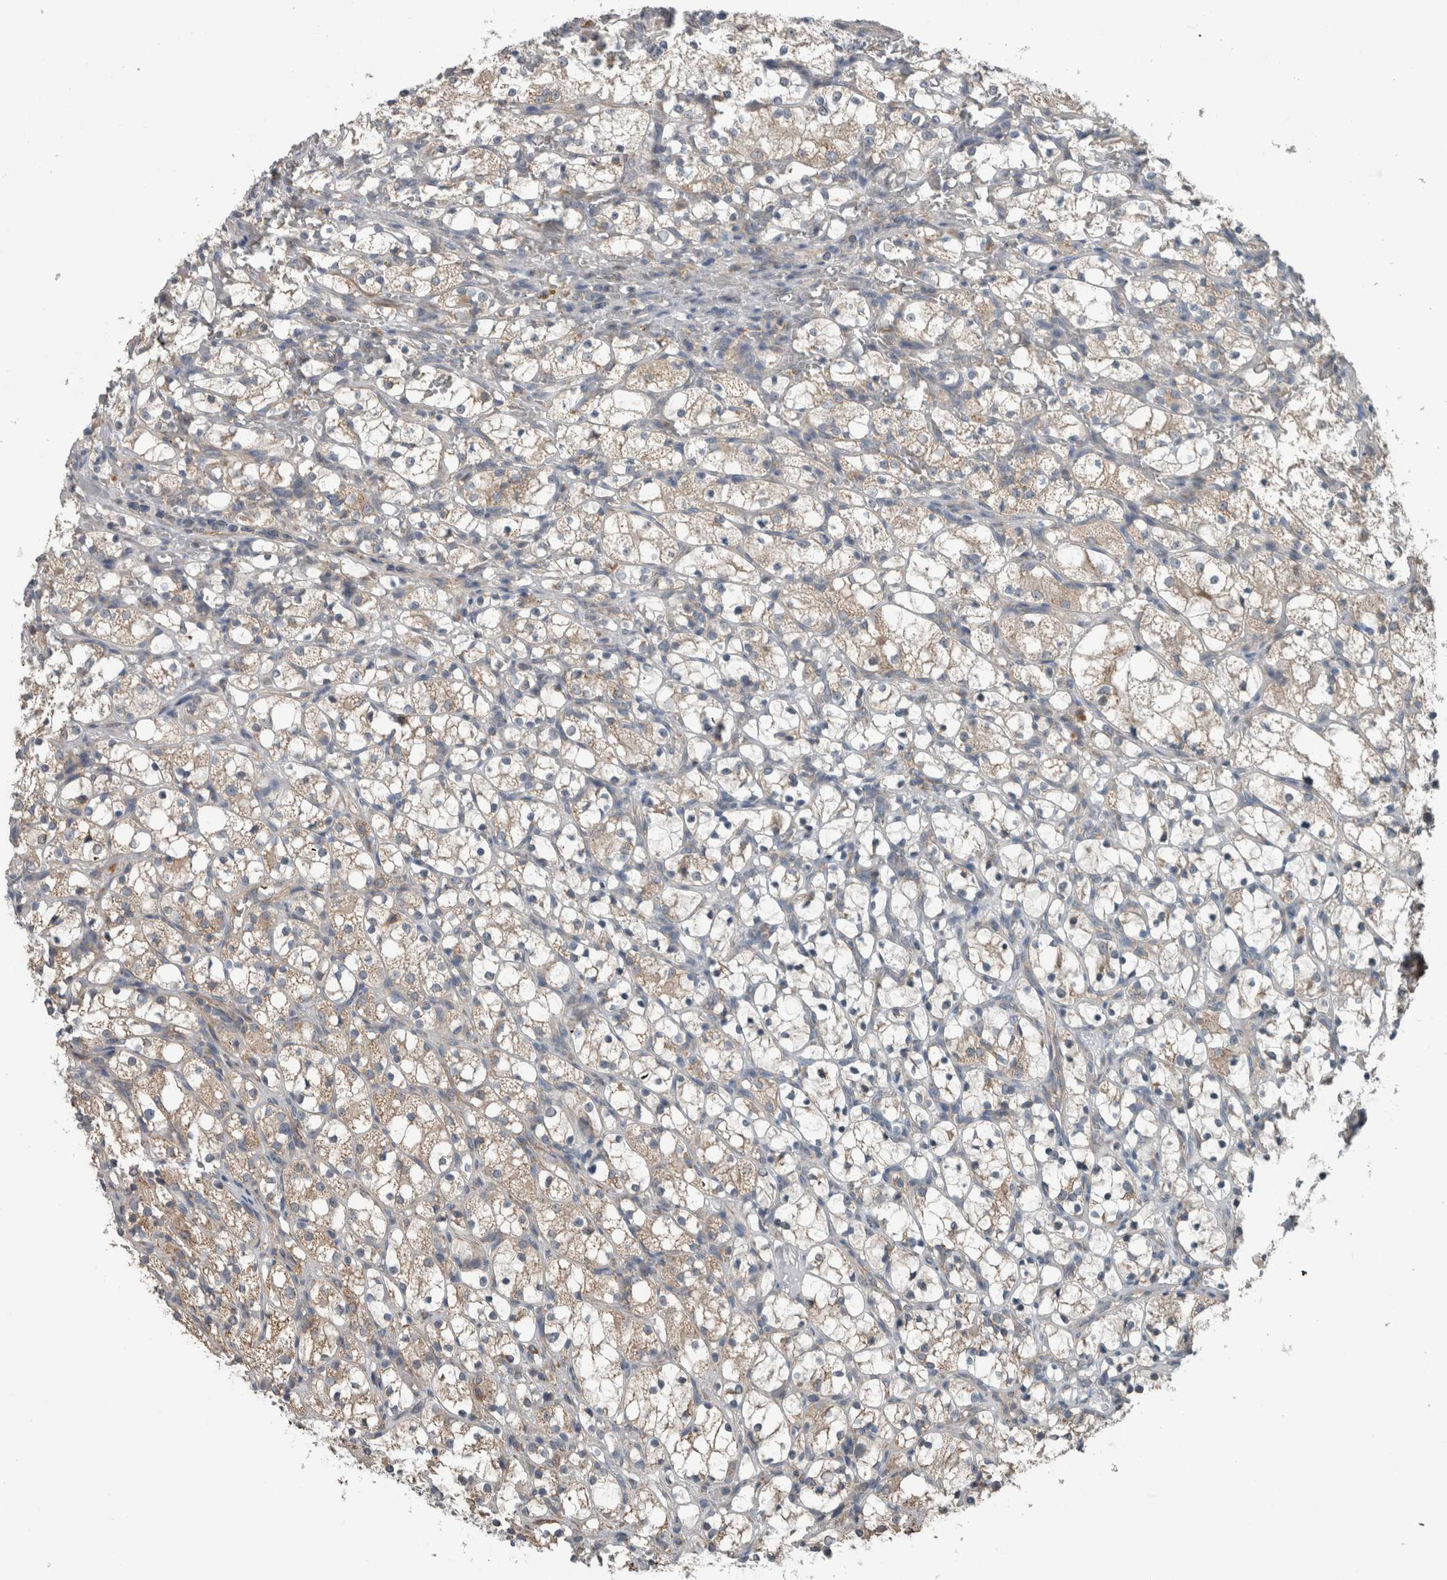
{"staining": {"intensity": "weak", "quantity": "<25%", "location": "cytoplasmic/membranous"}, "tissue": "renal cancer", "cell_type": "Tumor cells", "image_type": "cancer", "snomed": [{"axis": "morphology", "description": "Adenocarcinoma, NOS"}, {"axis": "topography", "description": "Kidney"}], "caption": "Human renal cancer (adenocarcinoma) stained for a protein using immunohistochemistry (IHC) exhibits no expression in tumor cells.", "gene": "ARMC1", "patient": {"sex": "female", "age": 69}}